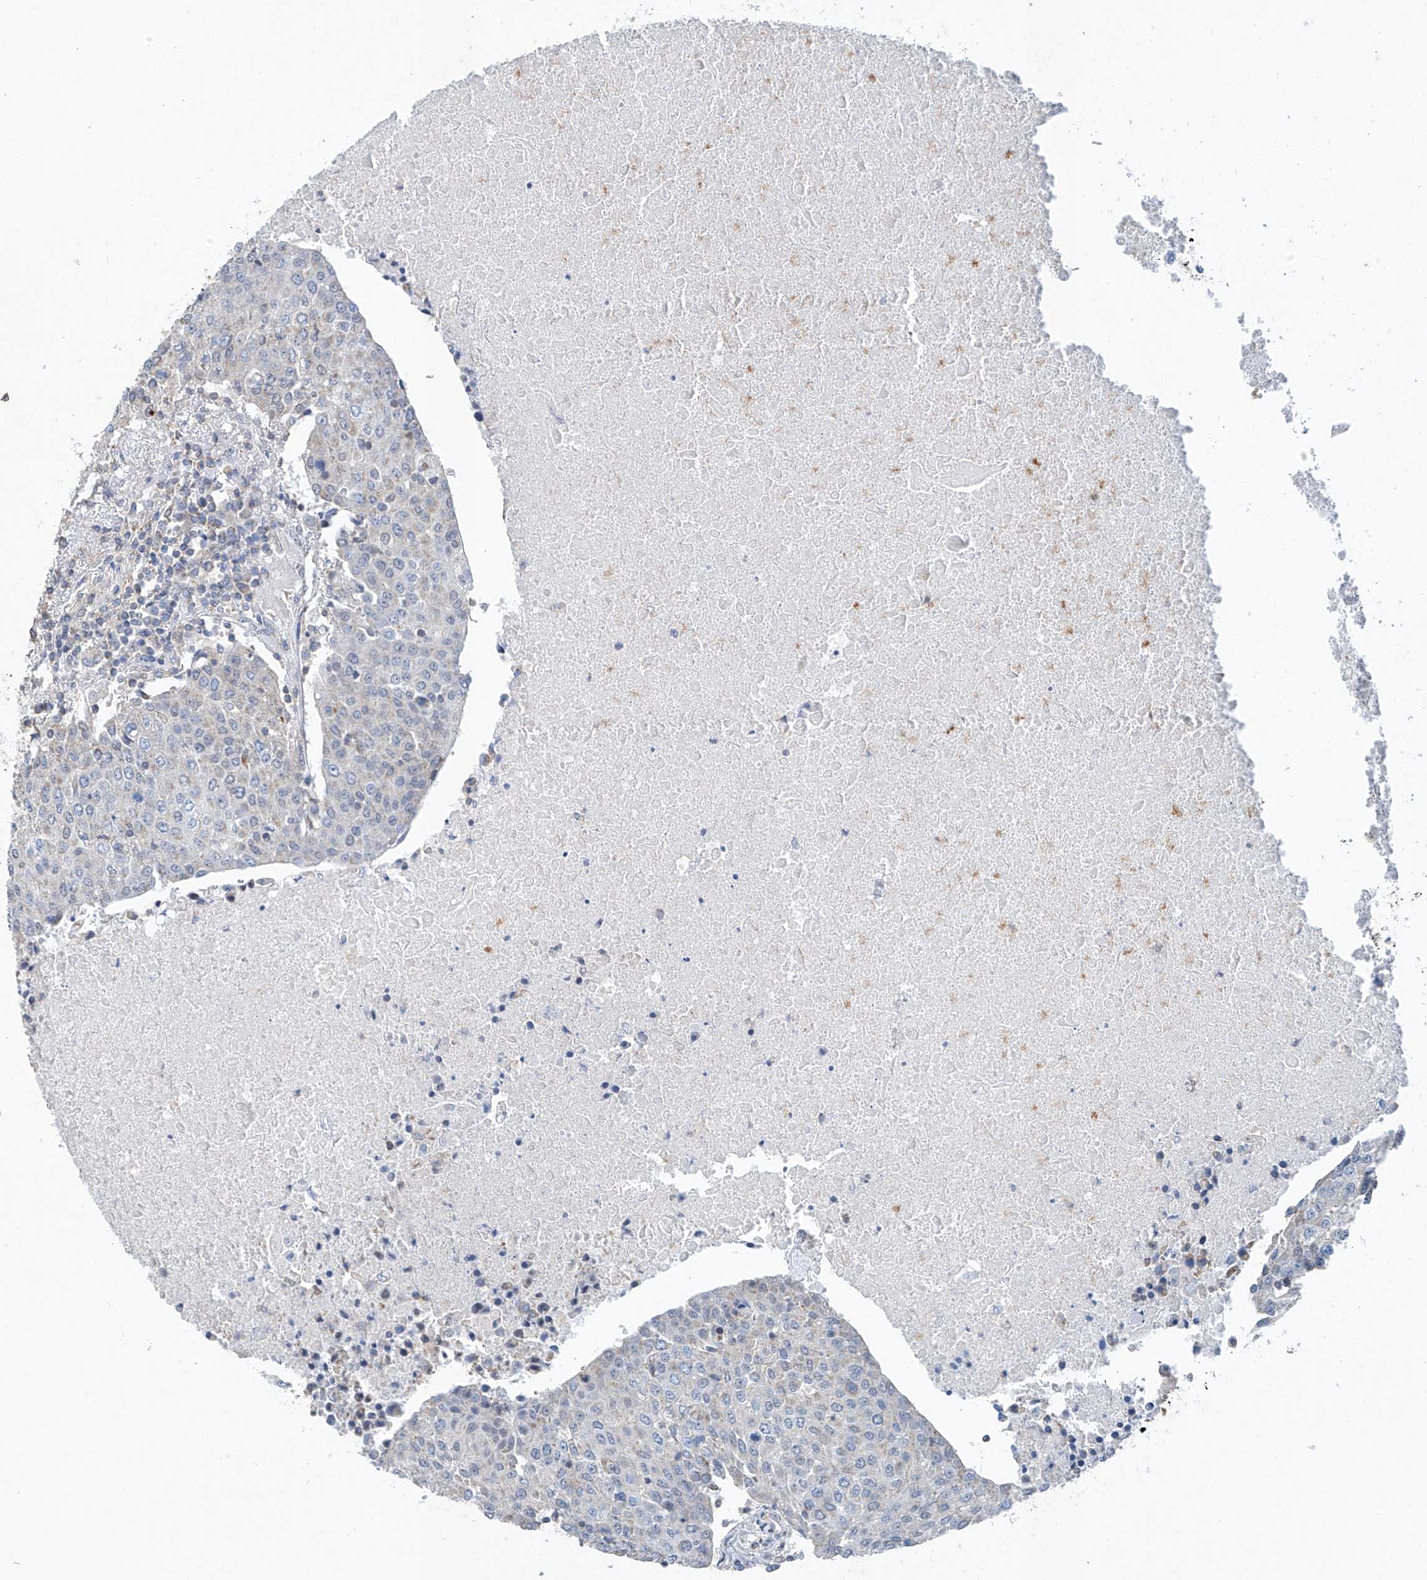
{"staining": {"intensity": "negative", "quantity": "none", "location": "none"}, "tissue": "urothelial cancer", "cell_type": "Tumor cells", "image_type": "cancer", "snomed": [{"axis": "morphology", "description": "Urothelial carcinoma, High grade"}, {"axis": "topography", "description": "Urinary bladder"}], "caption": "This is an IHC photomicrograph of human urothelial carcinoma (high-grade). There is no positivity in tumor cells.", "gene": "KLF15", "patient": {"sex": "female", "age": 85}}